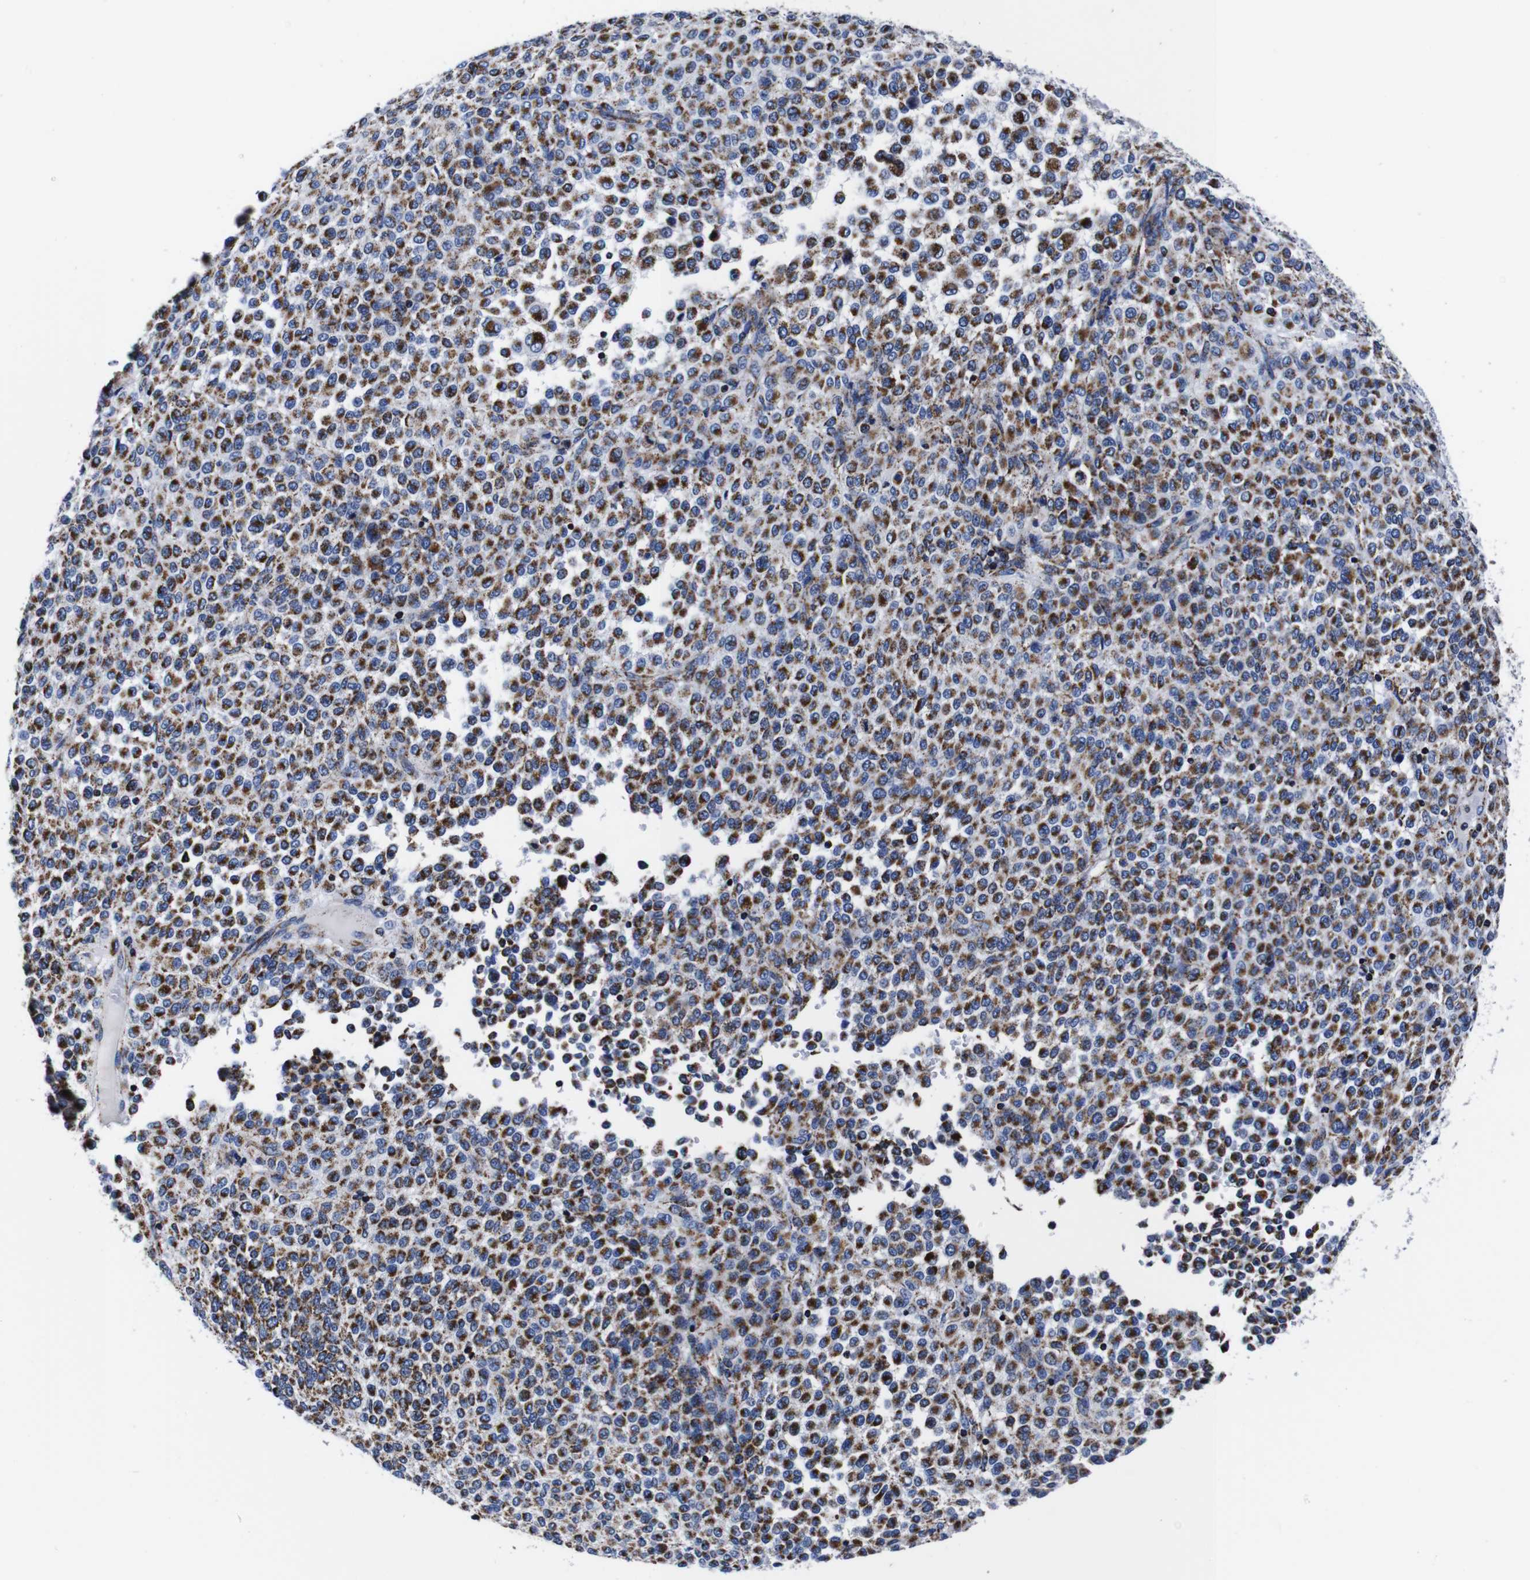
{"staining": {"intensity": "moderate", "quantity": ">75%", "location": "cytoplasmic/membranous"}, "tissue": "melanoma", "cell_type": "Tumor cells", "image_type": "cancer", "snomed": [{"axis": "morphology", "description": "Malignant melanoma, Metastatic site"}, {"axis": "topography", "description": "Pancreas"}], "caption": "This image displays malignant melanoma (metastatic site) stained with immunohistochemistry (IHC) to label a protein in brown. The cytoplasmic/membranous of tumor cells show moderate positivity for the protein. Nuclei are counter-stained blue.", "gene": "FKBP9", "patient": {"sex": "female", "age": 30}}